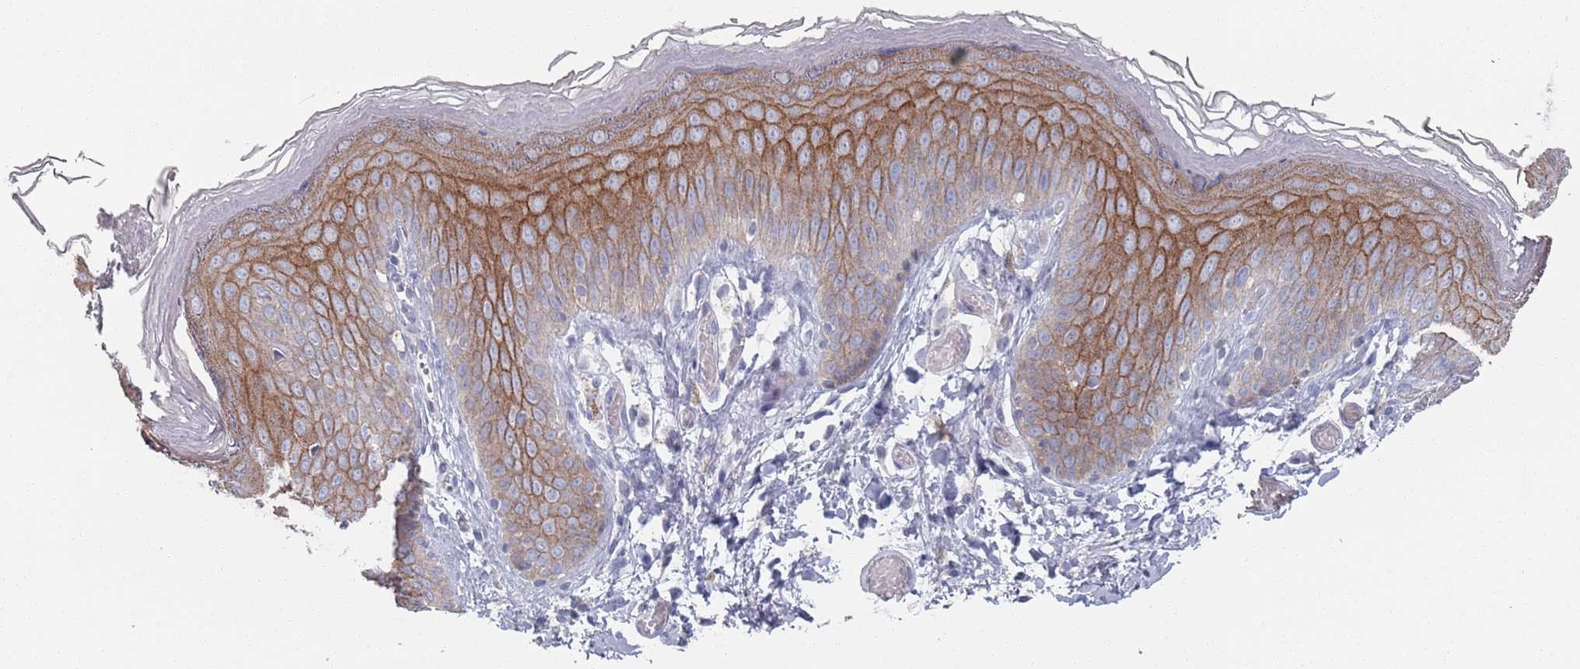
{"staining": {"intensity": "strong", "quantity": ">75%", "location": "cytoplasmic/membranous"}, "tissue": "skin", "cell_type": "Epidermal cells", "image_type": "normal", "snomed": [{"axis": "morphology", "description": "Normal tissue, NOS"}, {"axis": "topography", "description": "Anal"}], "caption": "Skin was stained to show a protein in brown. There is high levels of strong cytoplasmic/membranous staining in approximately >75% of epidermal cells. The staining was performed using DAB to visualize the protein expression in brown, while the nuclei were stained in blue with hematoxylin (Magnification: 20x).", "gene": "PROM2", "patient": {"sex": "female", "age": 40}}